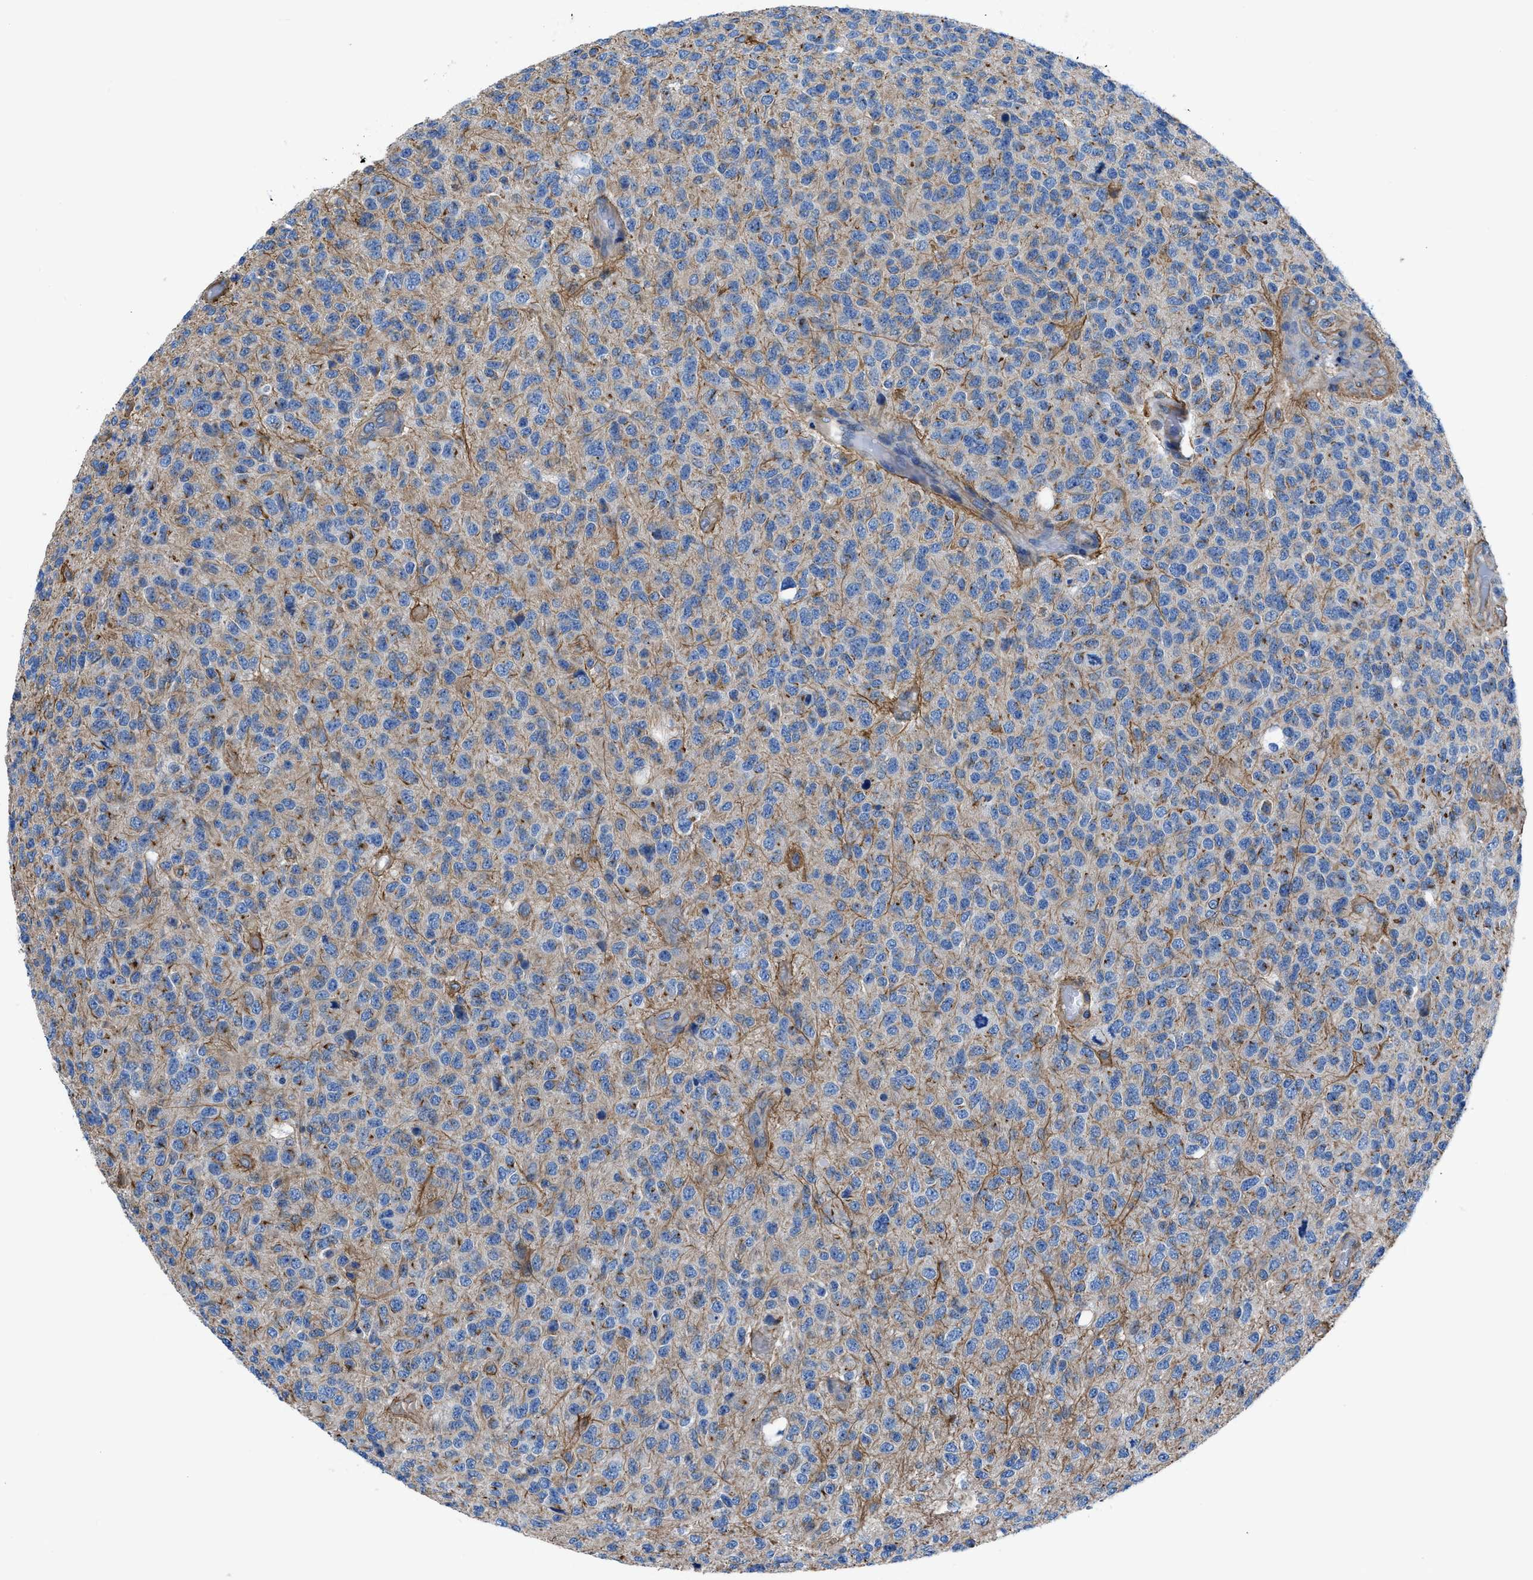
{"staining": {"intensity": "weak", "quantity": "<25%", "location": "cytoplasmic/membranous"}, "tissue": "glioma", "cell_type": "Tumor cells", "image_type": "cancer", "snomed": [{"axis": "morphology", "description": "Glioma, malignant, High grade"}, {"axis": "topography", "description": "pancreas cauda"}], "caption": "A photomicrograph of glioma stained for a protein displays no brown staining in tumor cells.", "gene": "DMAC1", "patient": {"sex": "male", "age": 60}}